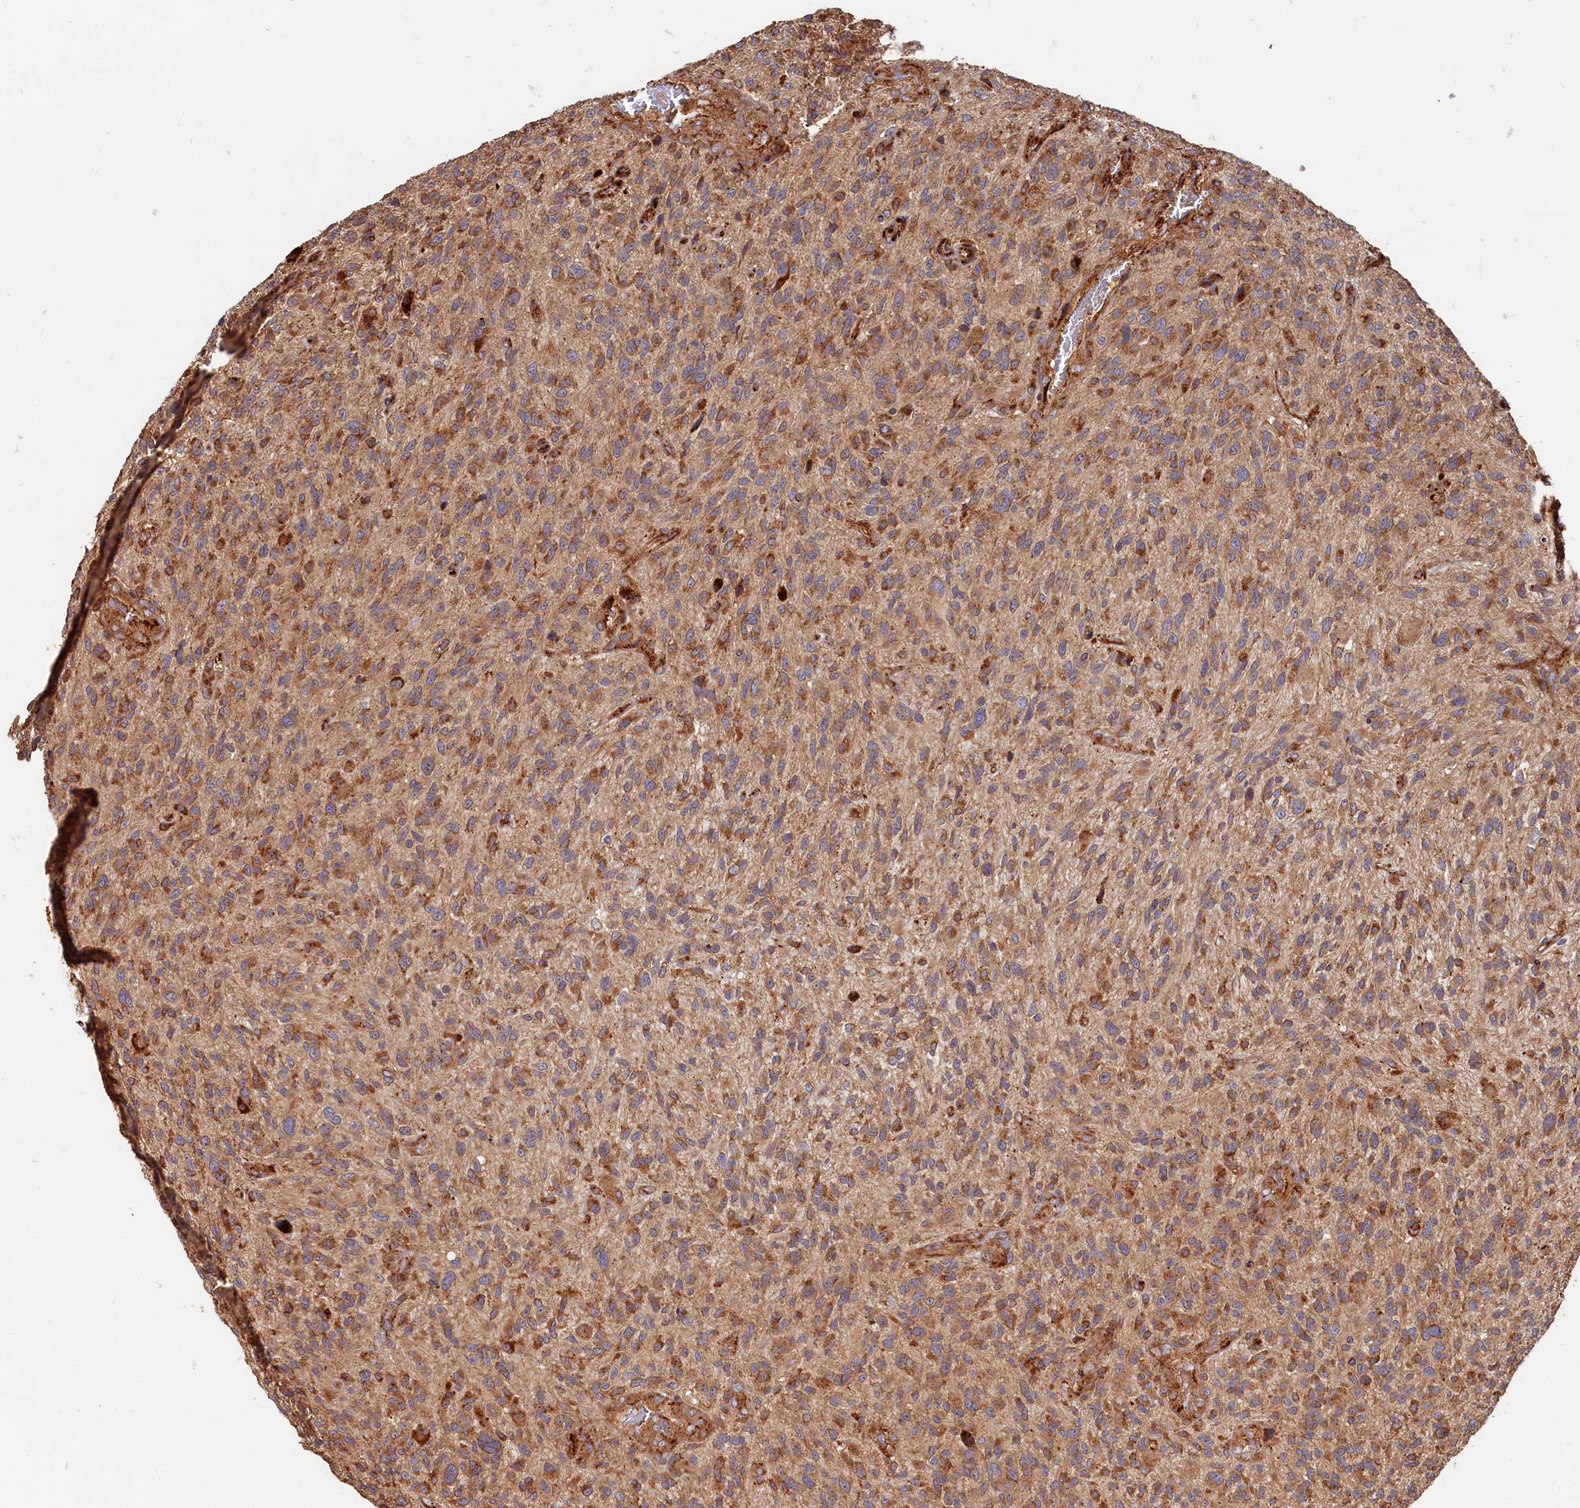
{"staining": {"intensity": "moderate", "quantity": ">75%", "location": "cytoplasmic/membranous"}, "tissue": "glioma", "cell_type": "Tumor cells", "image_type": "cancer", "snomed": [{"axis": "morphology", "description": "Glioma, malignant, High grade"}, {"axis": "topography", "description": "Brain"}], "caption": "High-grade glioma (malignant) stained for a protein (brown) shows moderate cytoplasmic/membranous positive staining in about >75% of tumor cells.", "gene": "WDR73", "patient": {"sex": "male", "age": 47}}